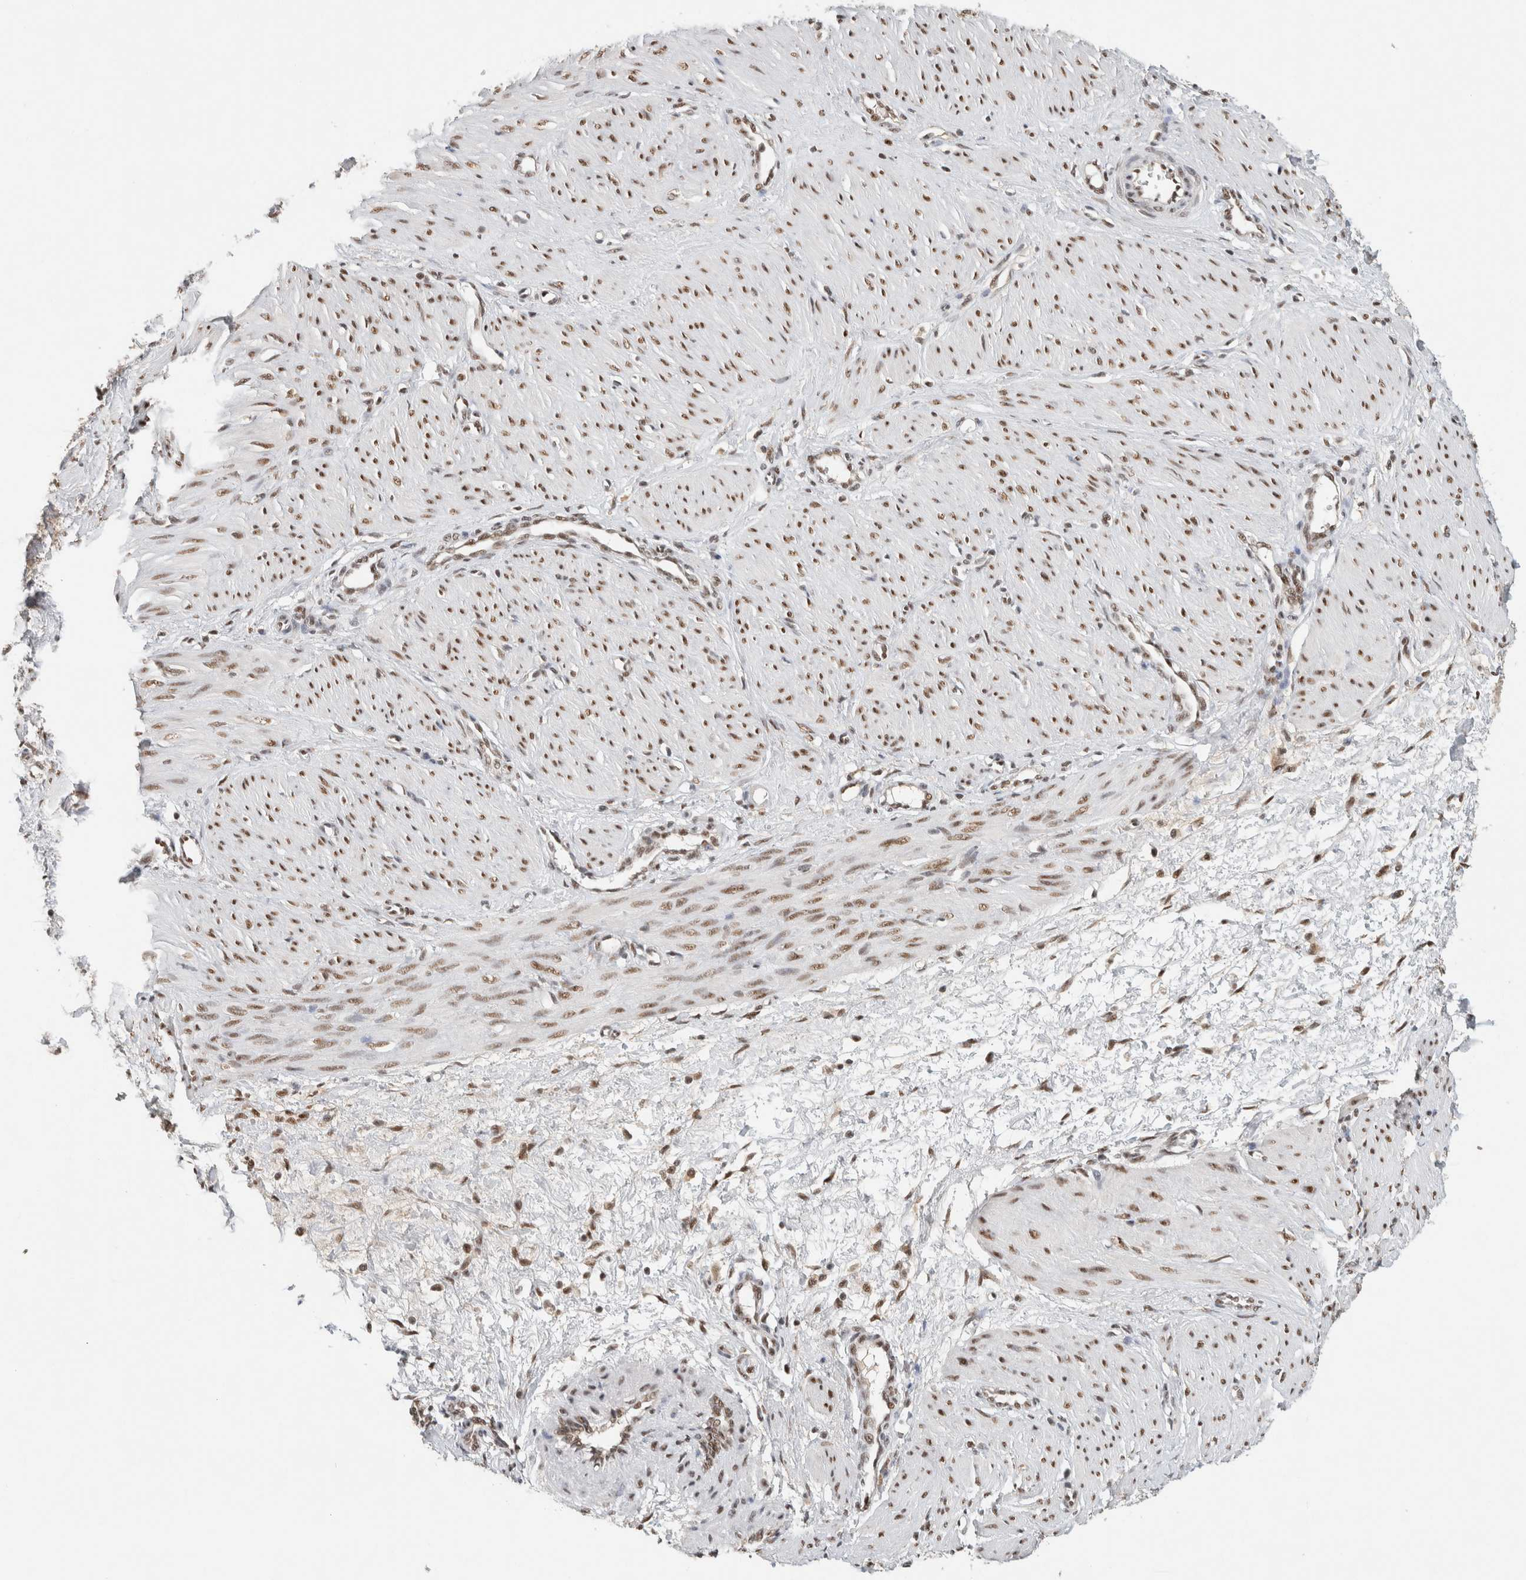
{"staining": {"intensity": "moderate", "quantity": ">75%", "location": "nuclear"}, "tissue": "smooth muscle", "cell_type": "Smooth muscle cells", "image_type": "normal", "snomed": [{"axis": "morphology", "description": "Normal tissue, NOS"}, {"axis": "topography", "description": "Endometrium"}], "caption": "Immunohistochemical staining of unremarkable human smooth muscle exhibits medium levels of moderate nuclear expression in approximately >75% of smooth muscle cells.", "gene": "DDX42", "patient": {"sex": "female", "age": 33}}